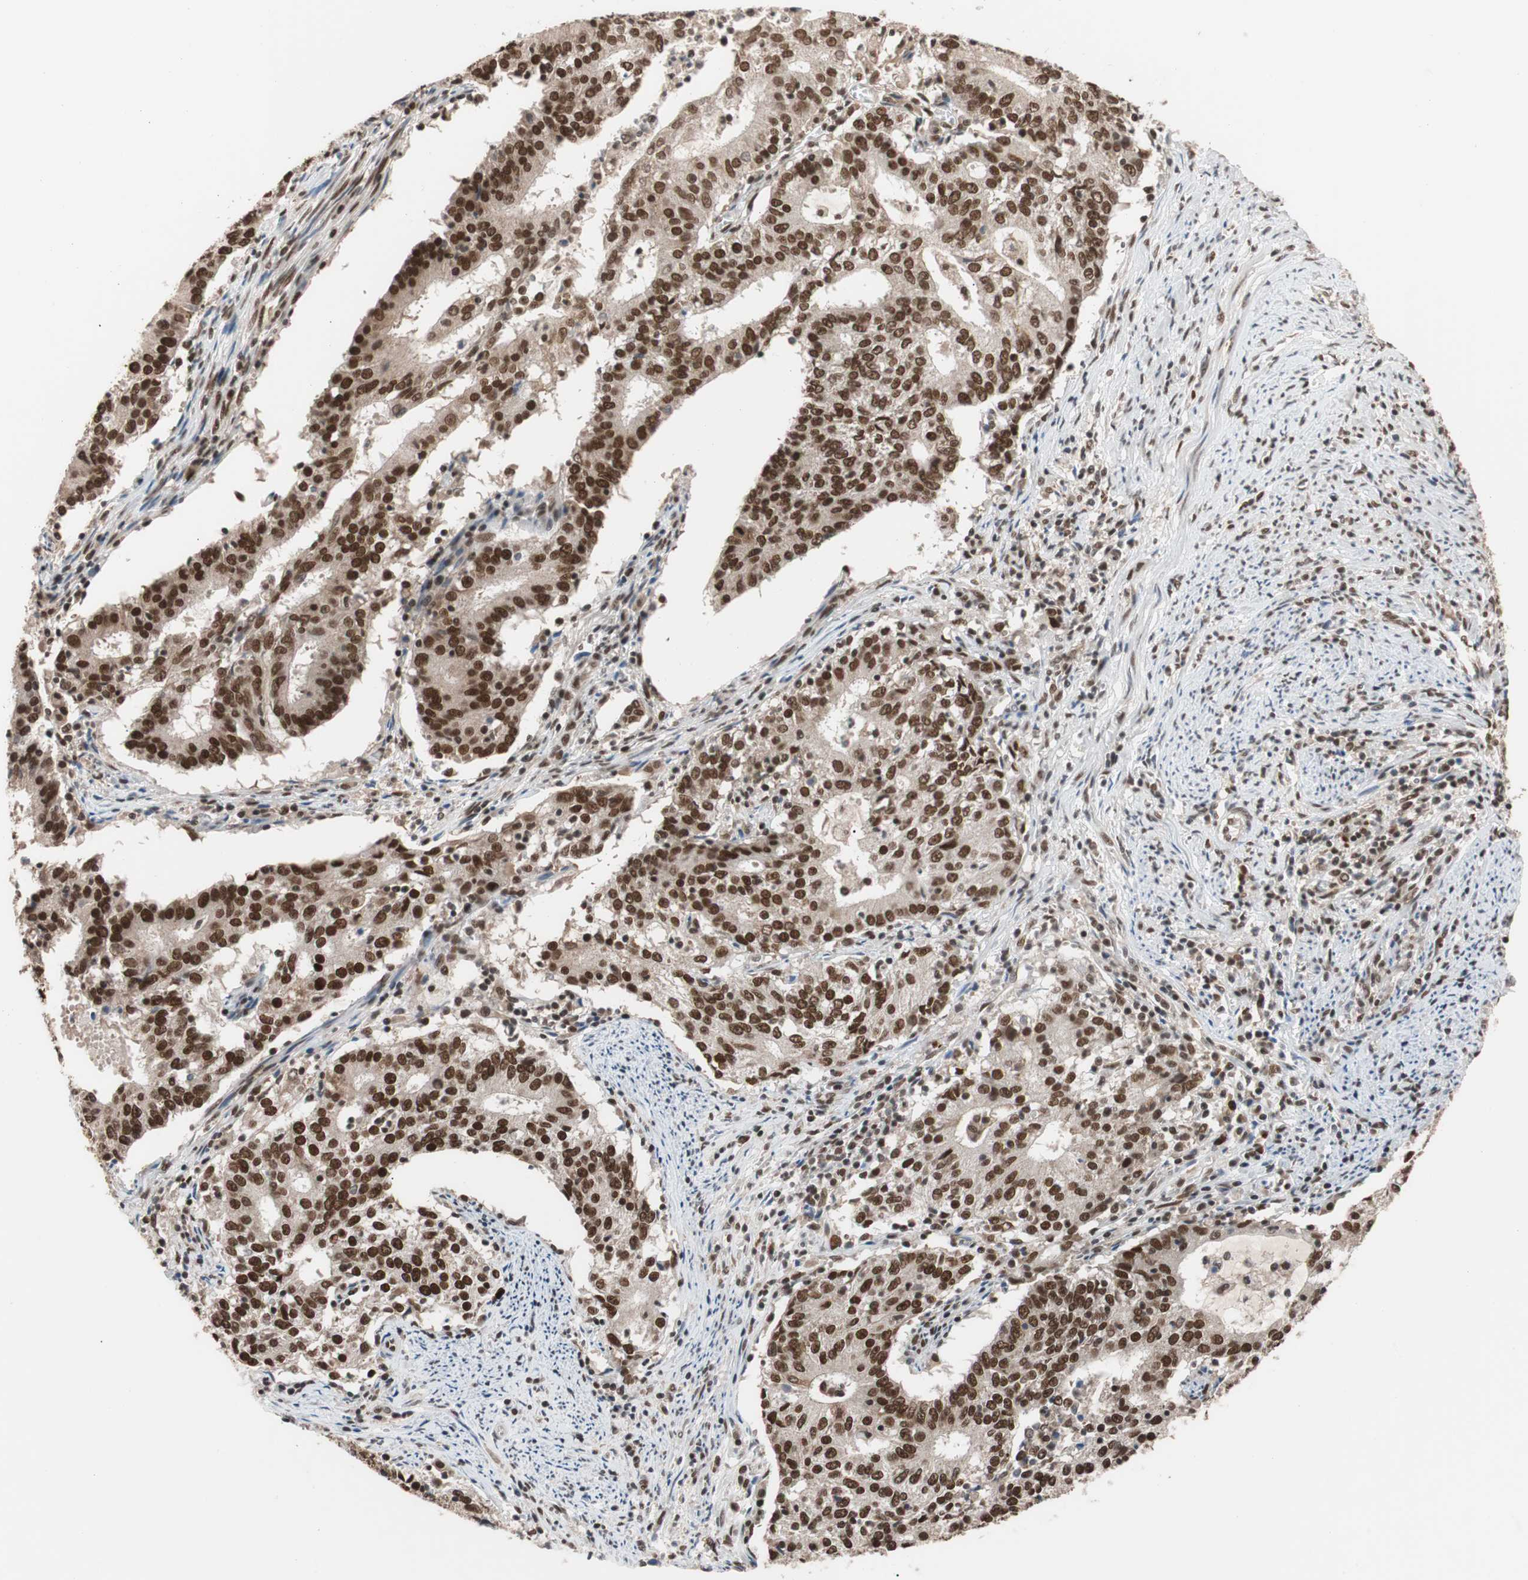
{"staining": {"intensity": "strong", "quantity": ">75%", "location": "nuclear"}, "tissue": "cervical cancer", "cell_type": "Tumor cells", "image_type": "cancer", "snomed": [{"axis": "morphology", "description": "Adenocarcinoma, NOS"}, {"axis": "topography", "description": "Cervix"}], "caption": "Immunohistochemistry (IHC) histopathology image of neoplastic tissue: cervical cancer stained using IHC displays high levels of strong protein expression localized specifically in the nuclear of tumor cells, appearing as a nuclear brown color.", "gene": "CHAMP1", "patient": {"sex": "female", "age": 44}}